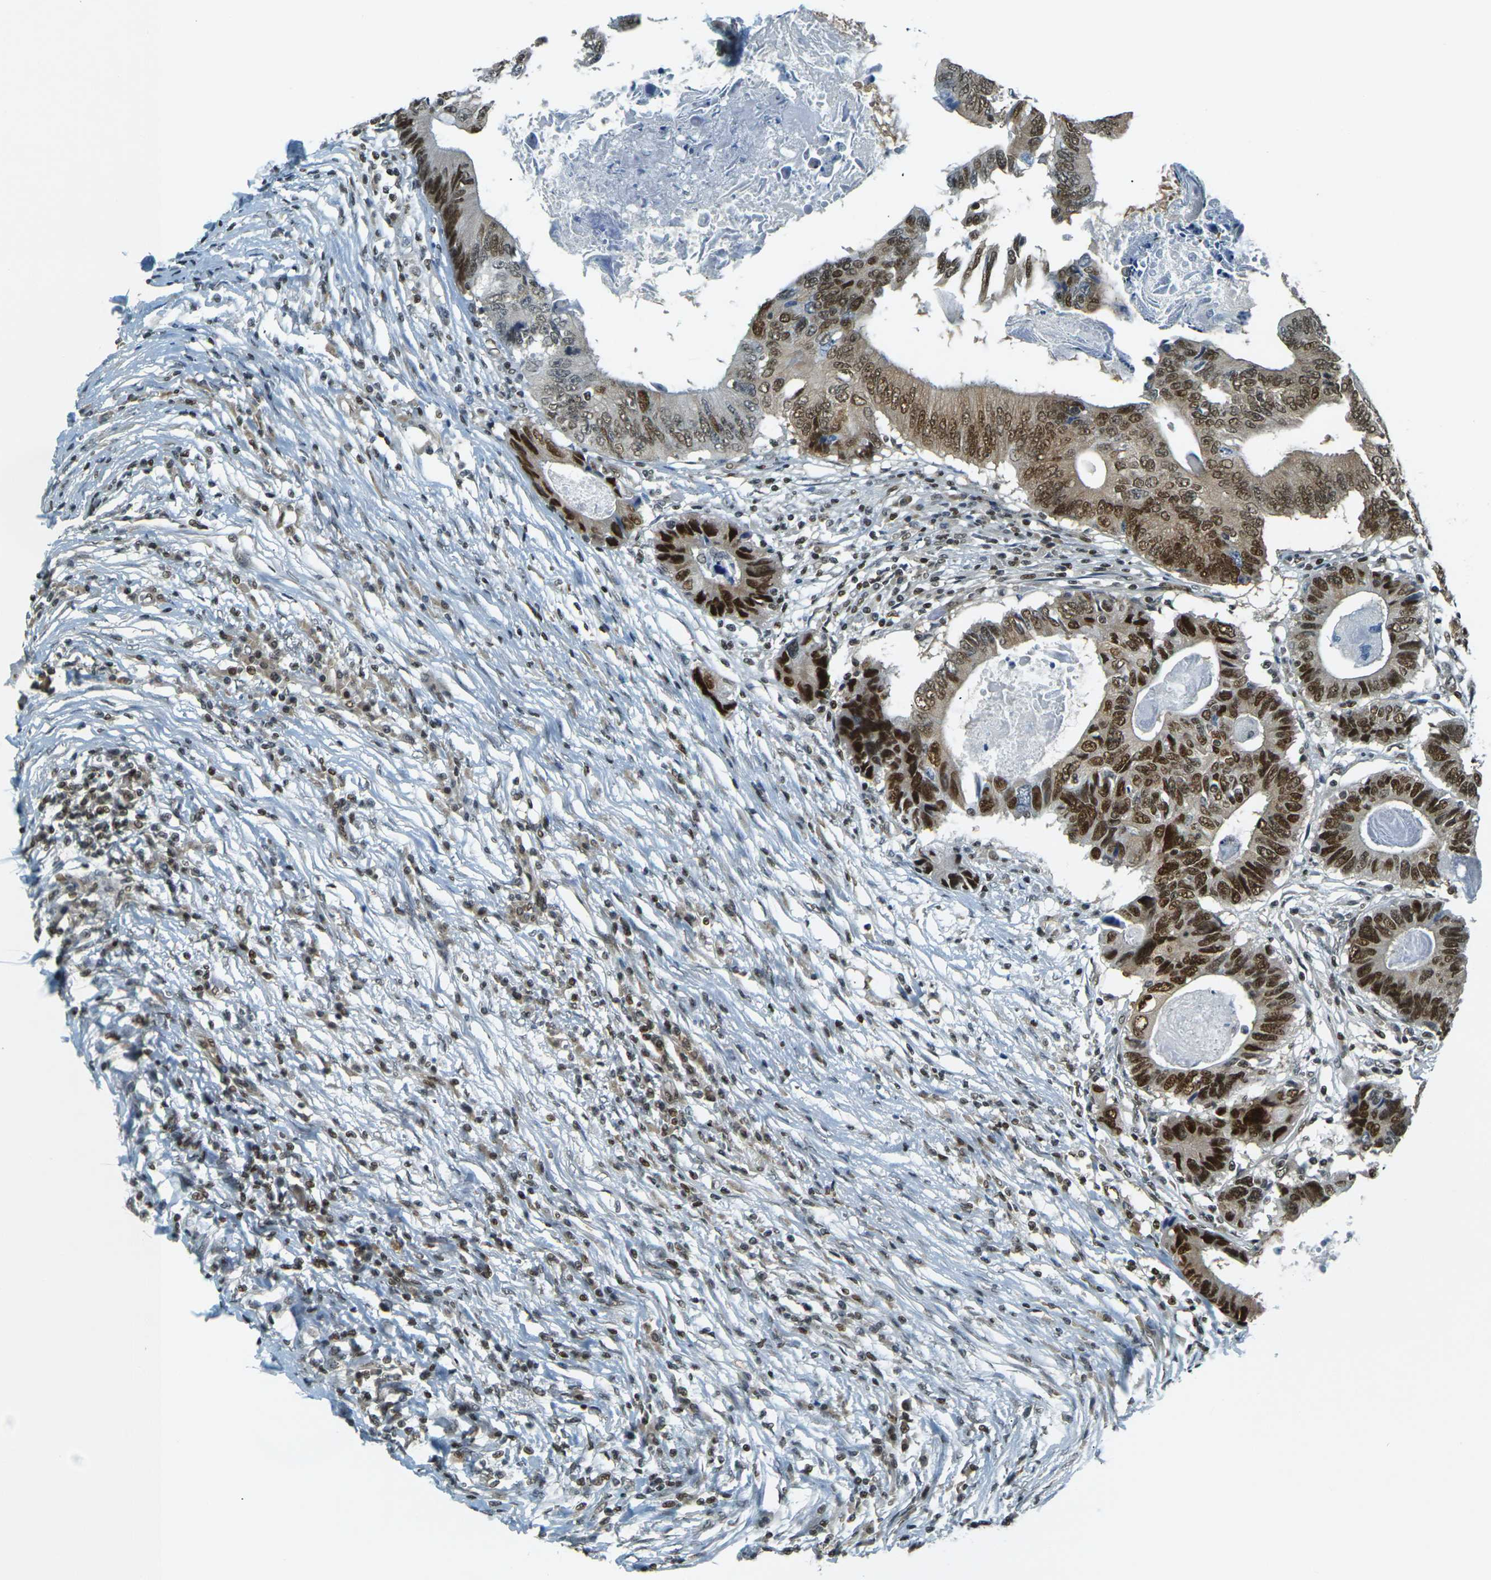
{"staining": {"intensity": "strong", "quantity": ">75%", "location": "cytoplasmic/membranous,nuclear"}, "tissue": "colorectal cancer", "cell_type": "Tumor cells", "image_type": "cancer", "snomed": [{"axis": "morphology", "description": "Adenocarcinoma, NOS"}, {"axis": "topography", "description": "Colon"}], "caption": "Immunohistochemistry photomicrograph of neoplastic tissue: colorectal cancer stained using IHC reveals high levels of strong protein expression localized specifically in the cytoplasmic/membranous and nuclear of tumor cells, appearing as a cytoplasmic/membranous and nuclear brown color.", "gene": "NHEJ1", "patient": {"sex": "female", "age": 78}}